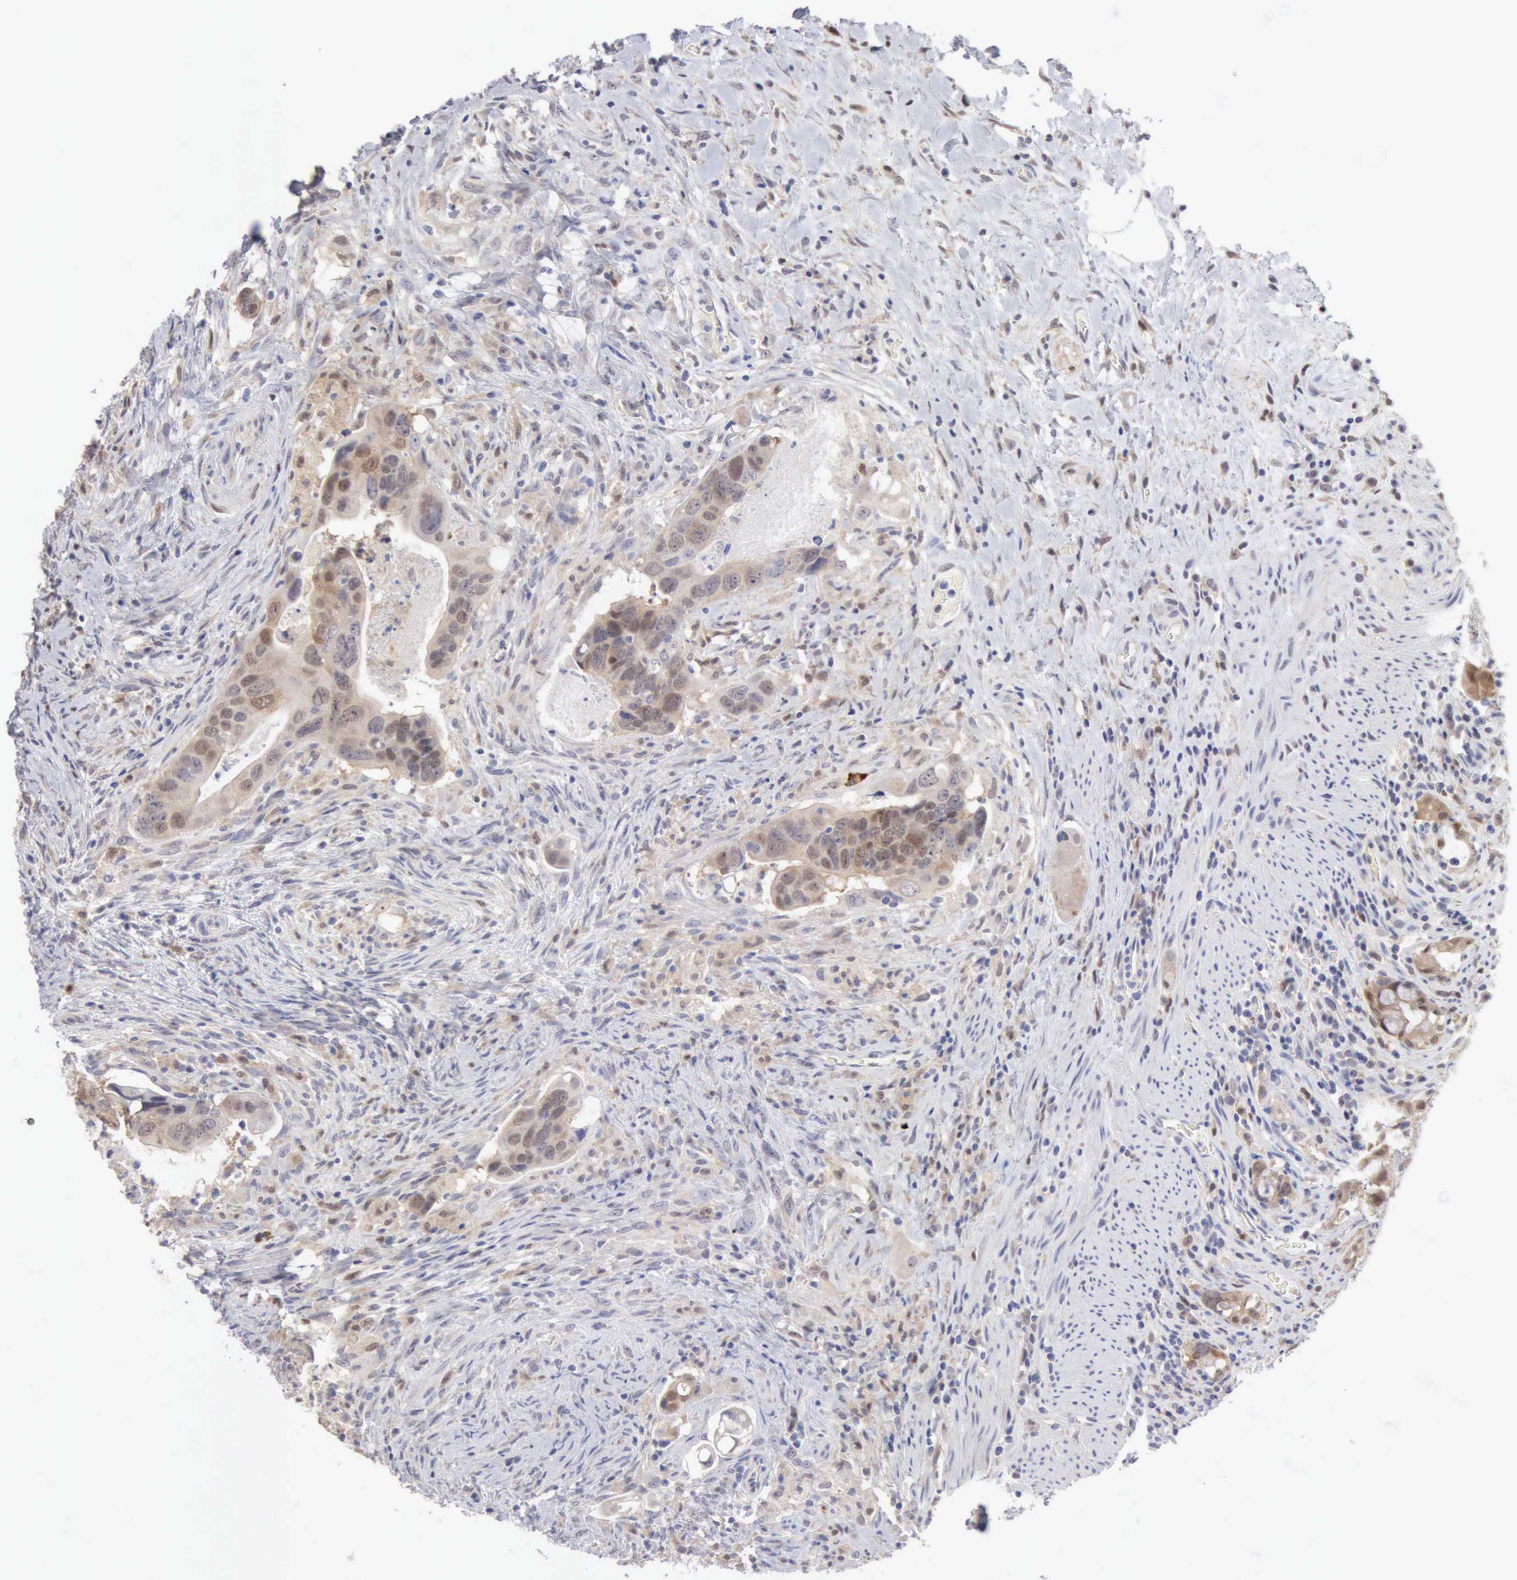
{"staining": {"intensity": "weak", "quantity": ">75%", "location": "cytoplasmic/membranous"}, "tissue": "colorectal cancer", "cell_type": "Tumor cells", "image_type": "cancer", "snomed": [{"axis": "morphology", "description": "Adenocarcinoma, NOS"}, {"axis": "topography", "description": "Rectum"}], "caption": "Colorectal cancer (adenocarcinoma) tissue displays weak cytoplasmic/membranous staining in approximately >75% of tumor cells", "gene": "PTGR2", "patient": {"sex": "male", "age": 53}}